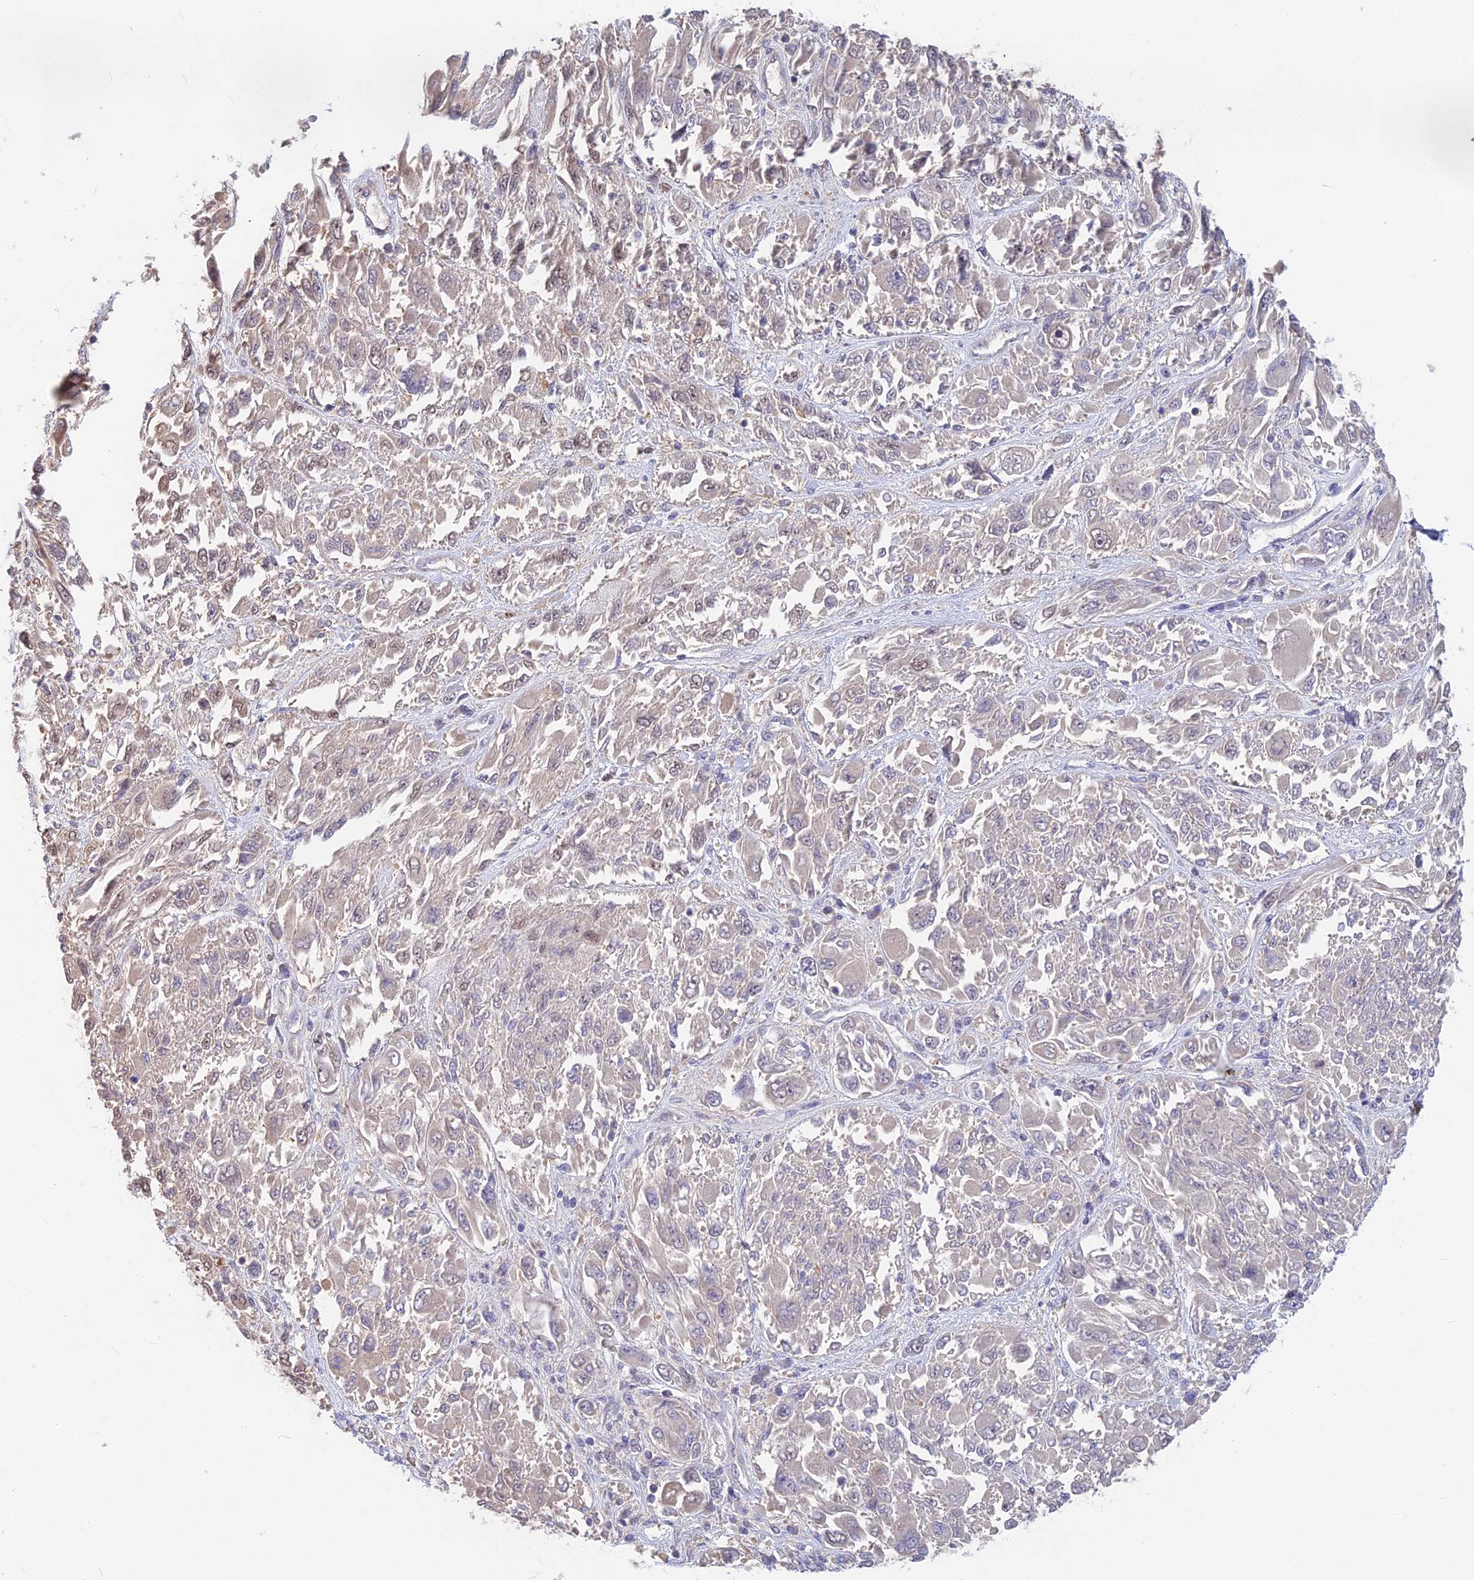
{"staining": {"intensity": "negative", "quantity": "none", "location": "none"}, "tissue": "melanoma", "cell_type": "Tumor cells", "image_type": "cancer", "snomed": [{"axis": "morphology", "description": "Malignant melanoma, NOS"}, {"axis": "topography", "description": "Skin"}], "caption": "The histopathology image demonstrates no staining of tumor cells in malignant melanoma.", "gene": "SNAP91", "patient": {"sex": "female", "age": 91}}